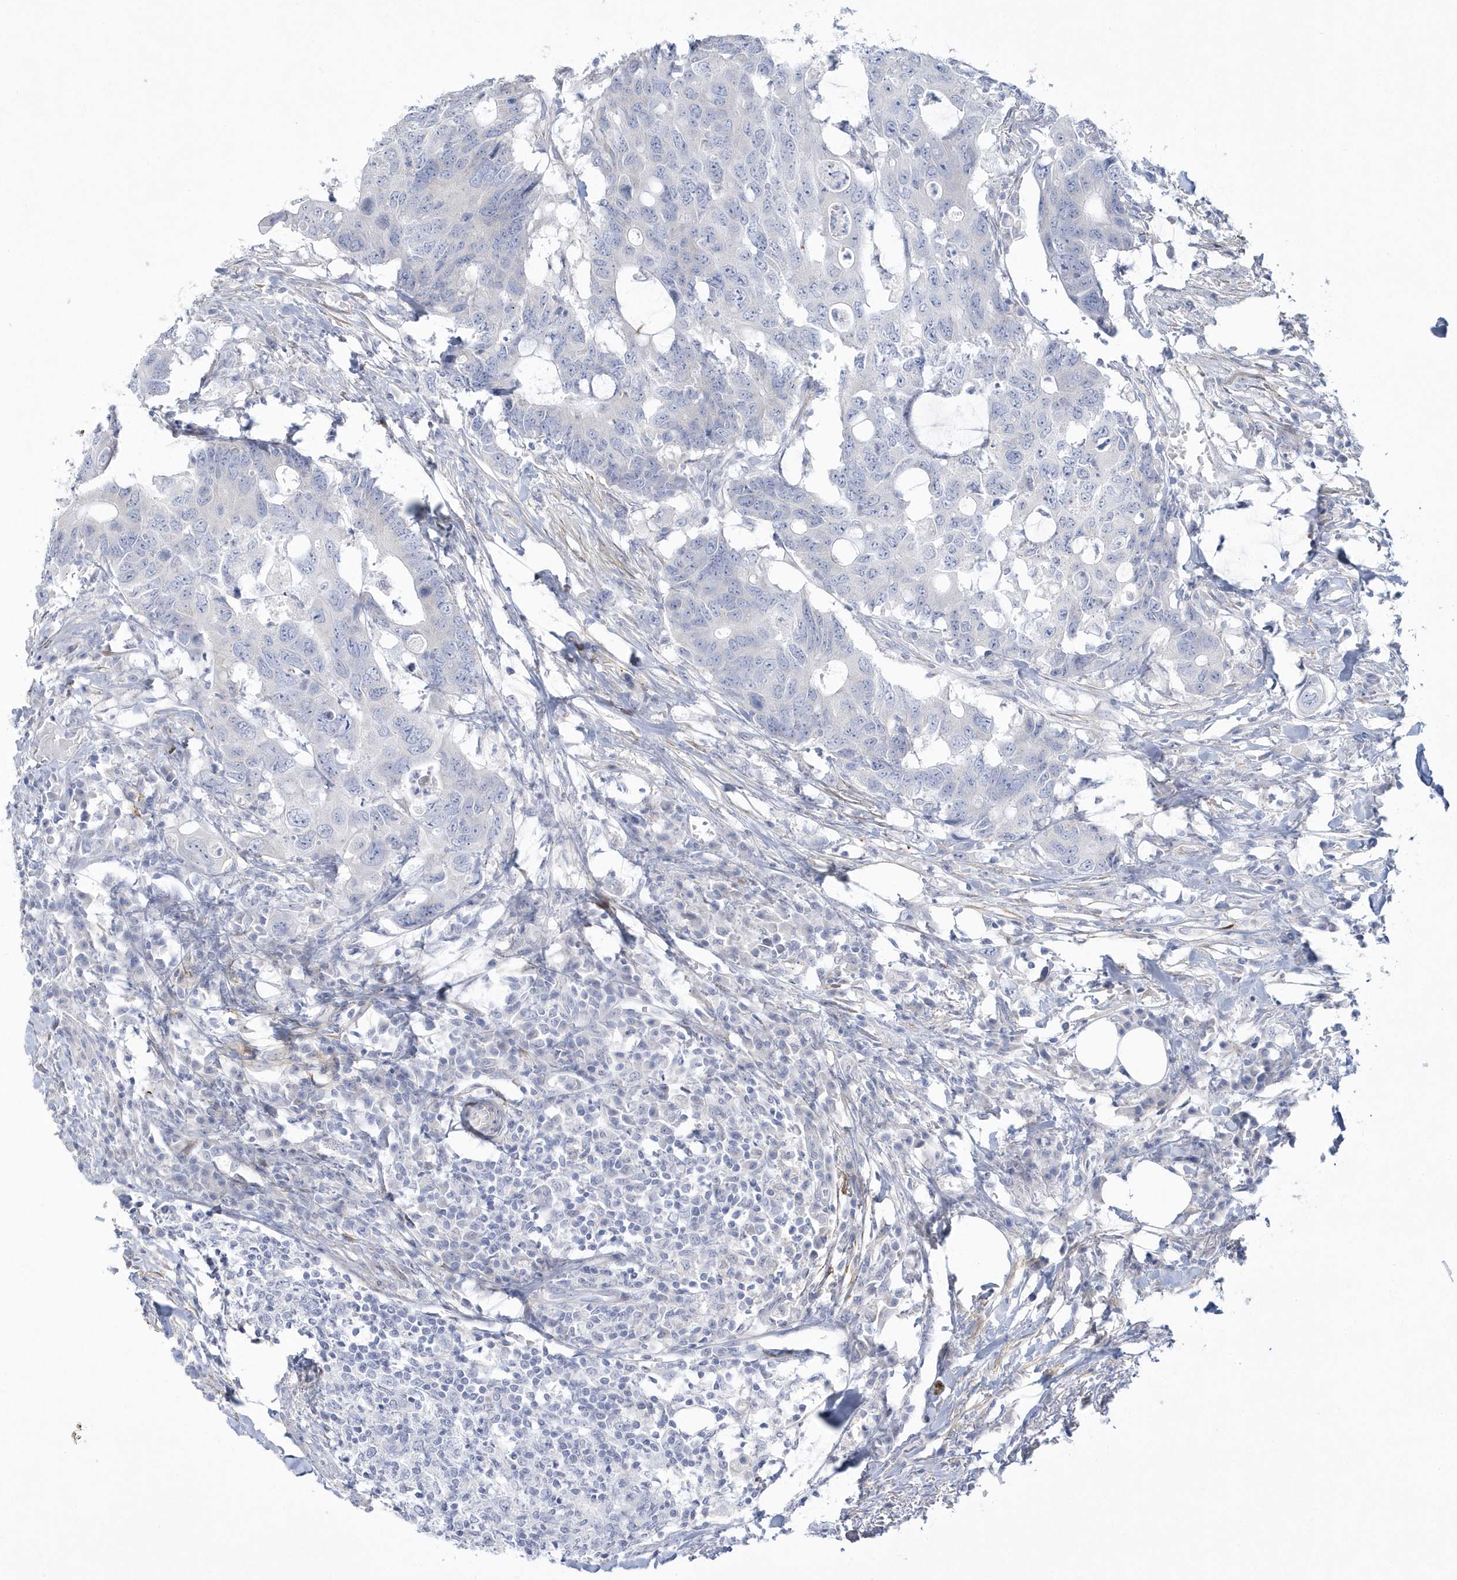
{"staining": {"intensity": "negative", "quantity": "none", "location": "none"}, "tissue": "colorectal cancer", "cell_type": "Tumor cells", "image_type": "cancer", "snomed": [{"axis": "morphology", "description": "Adenocarcinoma, NOS"}, {"axis": "topography", "description": "Colon"}], "caption": "High power microscopy histopathology image of an IHC image of colorectal adenocarcinoma, revealing no significant staining in tumor cells.", "gene": "WDR27", "patient": {"sex": "male", "age": 71}}